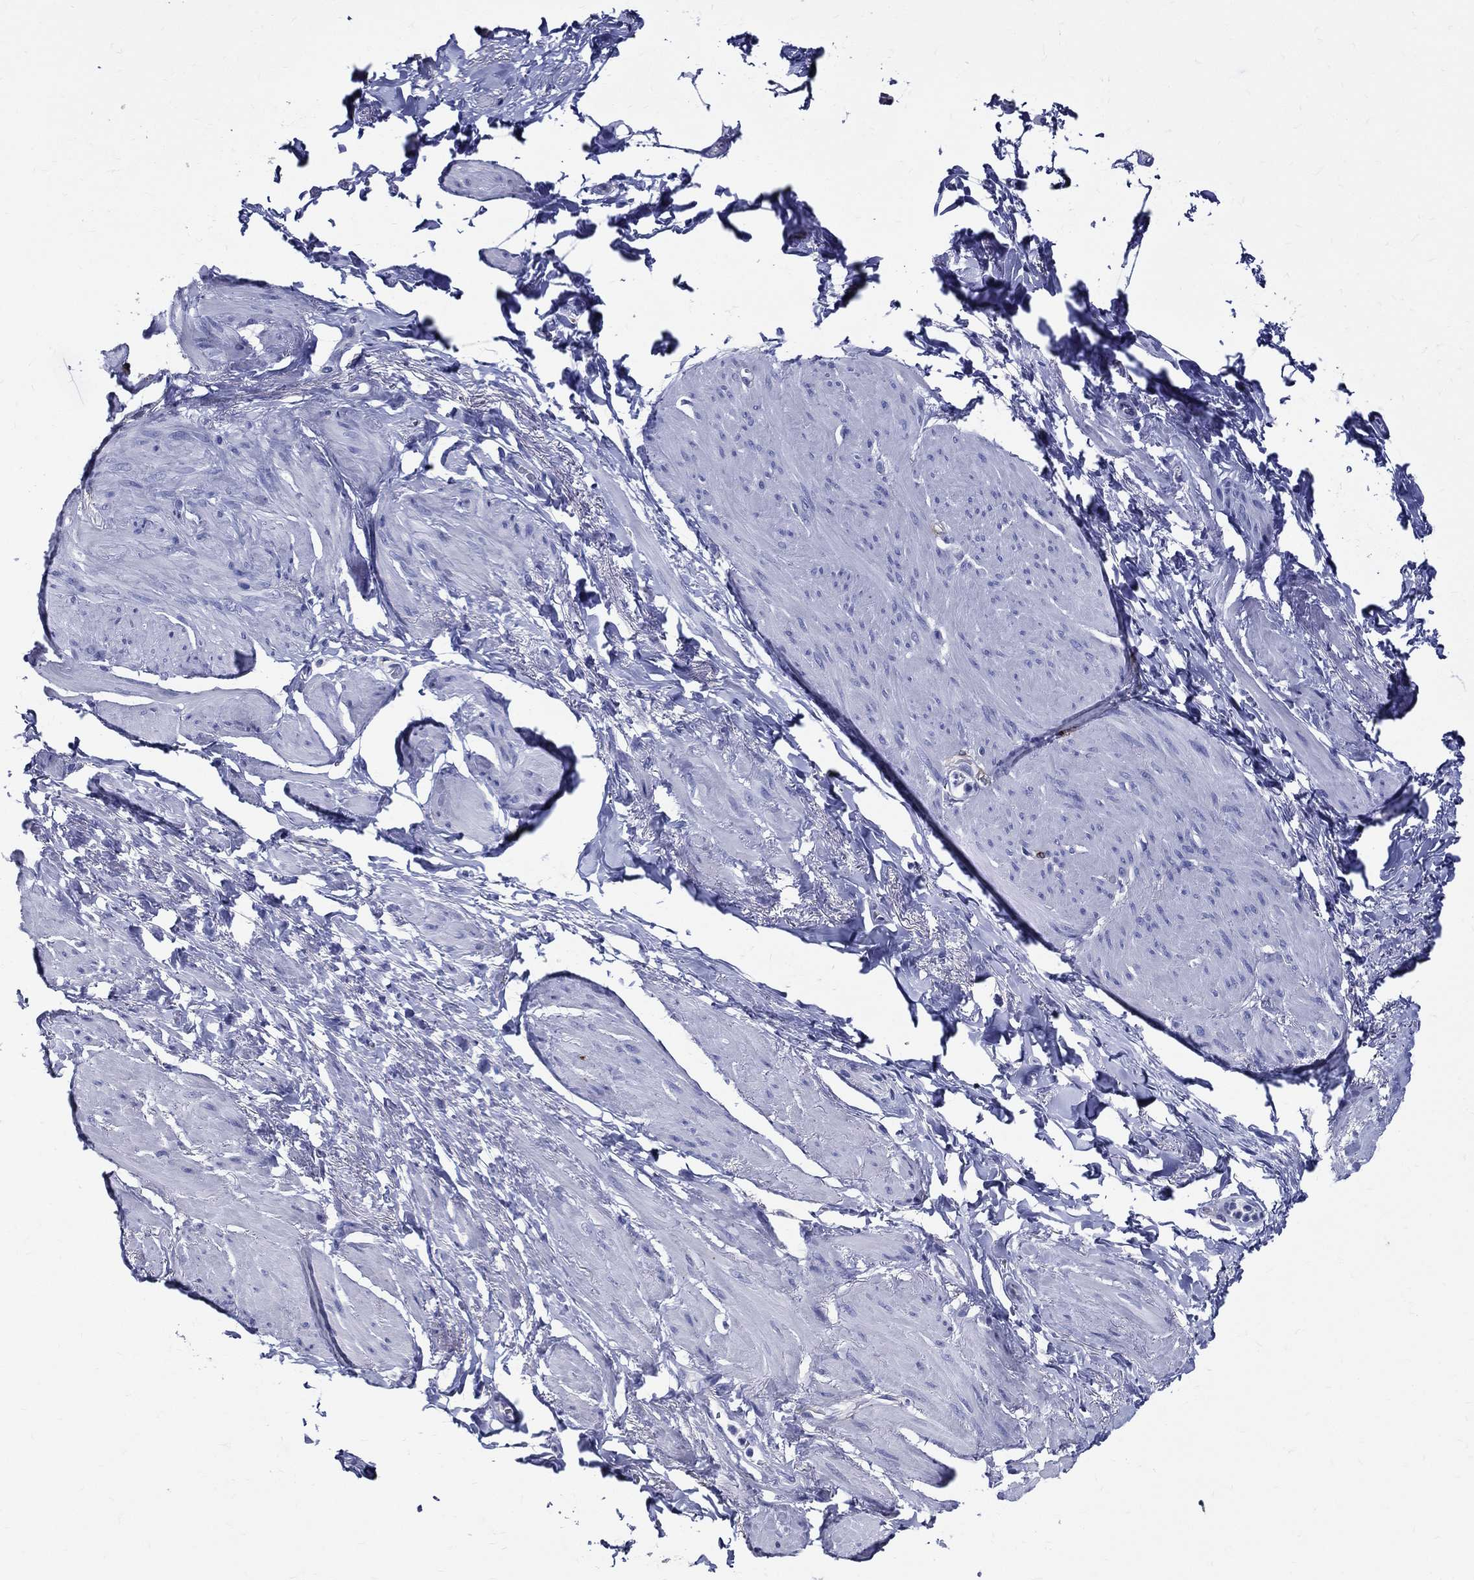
{"staining": {"intensity": "negative", "quantity": "none", "location": "none"}, "tissue": "soft tissue", "cell_type": "Fibroblasts", "image_type": "normal", "snomed": [{"axis": "morphology", "description": "Normal tissue, NOS"}, {"axis": "topography", "description": "Soft tissue"}, {"axis": "topography", "description": "Adipose tissue"}, {"axis": "topography", "description": "Vascular tissue"}, {"axis": "topography", "description": "Peripheral nerve tissue"}], "caption": "Fibroblasts show no significant expression in unremarkable soft tissue. Brightfield microscopy of immunohistochemistry stained with DAB (3,3'-diaminobenzidine) (brown) and hematoxylin (blue), captured at high magnification.", "gene": "ACE2", "patient": {"sex": "male", "age": 68}}